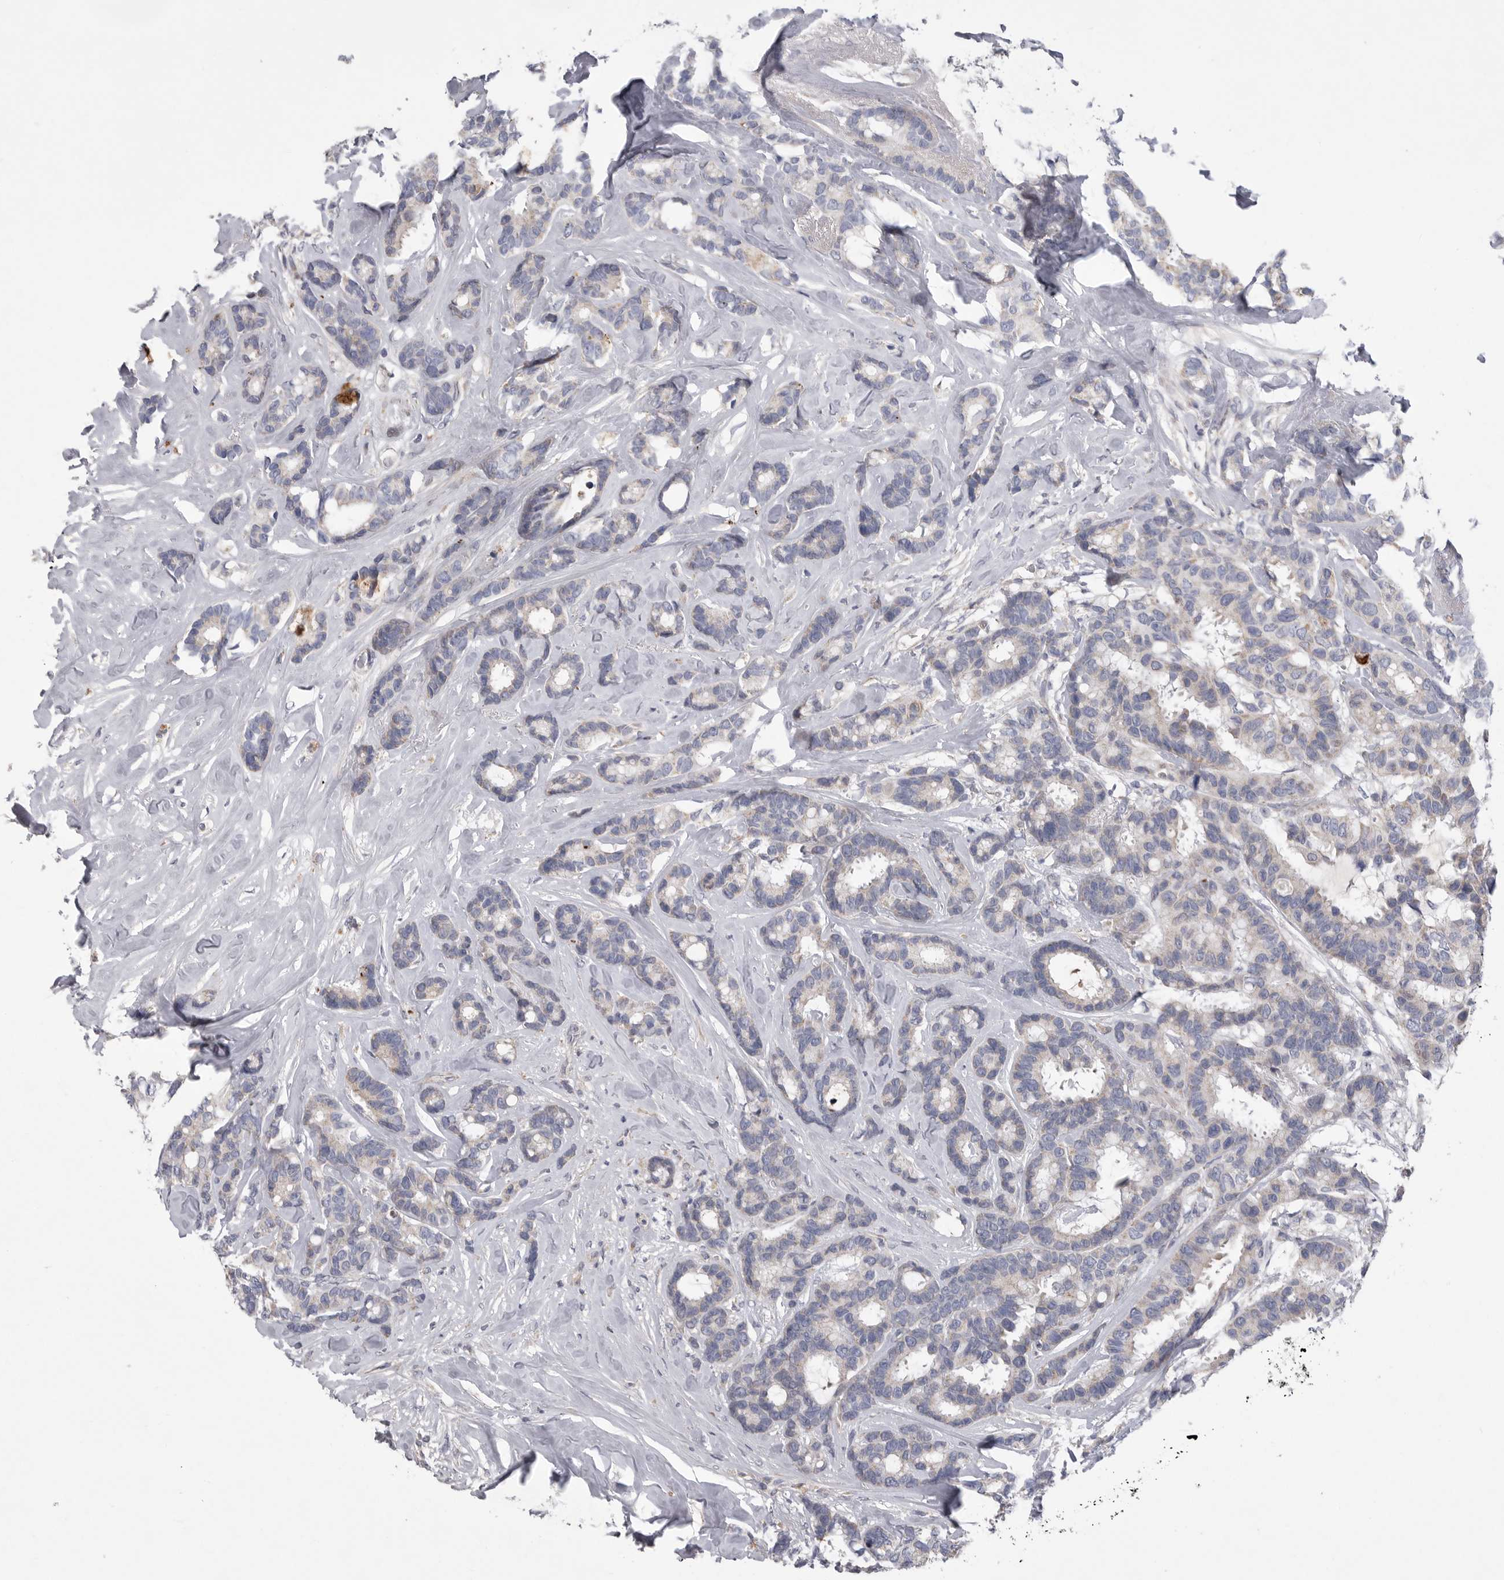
{"staining": {"intensity": "negative", "quantity": "none", "location": "none"}, "tissue": "breast cancer", "cell_type": "Tumor cells", "image_type": "cancer", "snomed": [{"axis": "morphology", "description": "Duct carcinoma"}, {"axis": "topography", "description": "Breast"}], "caption": "Tumor cells show no significant expression in breast invasive ductal carcinoma.", "gene": "CRP", "patient": {"sex": "female", "age": 87}}